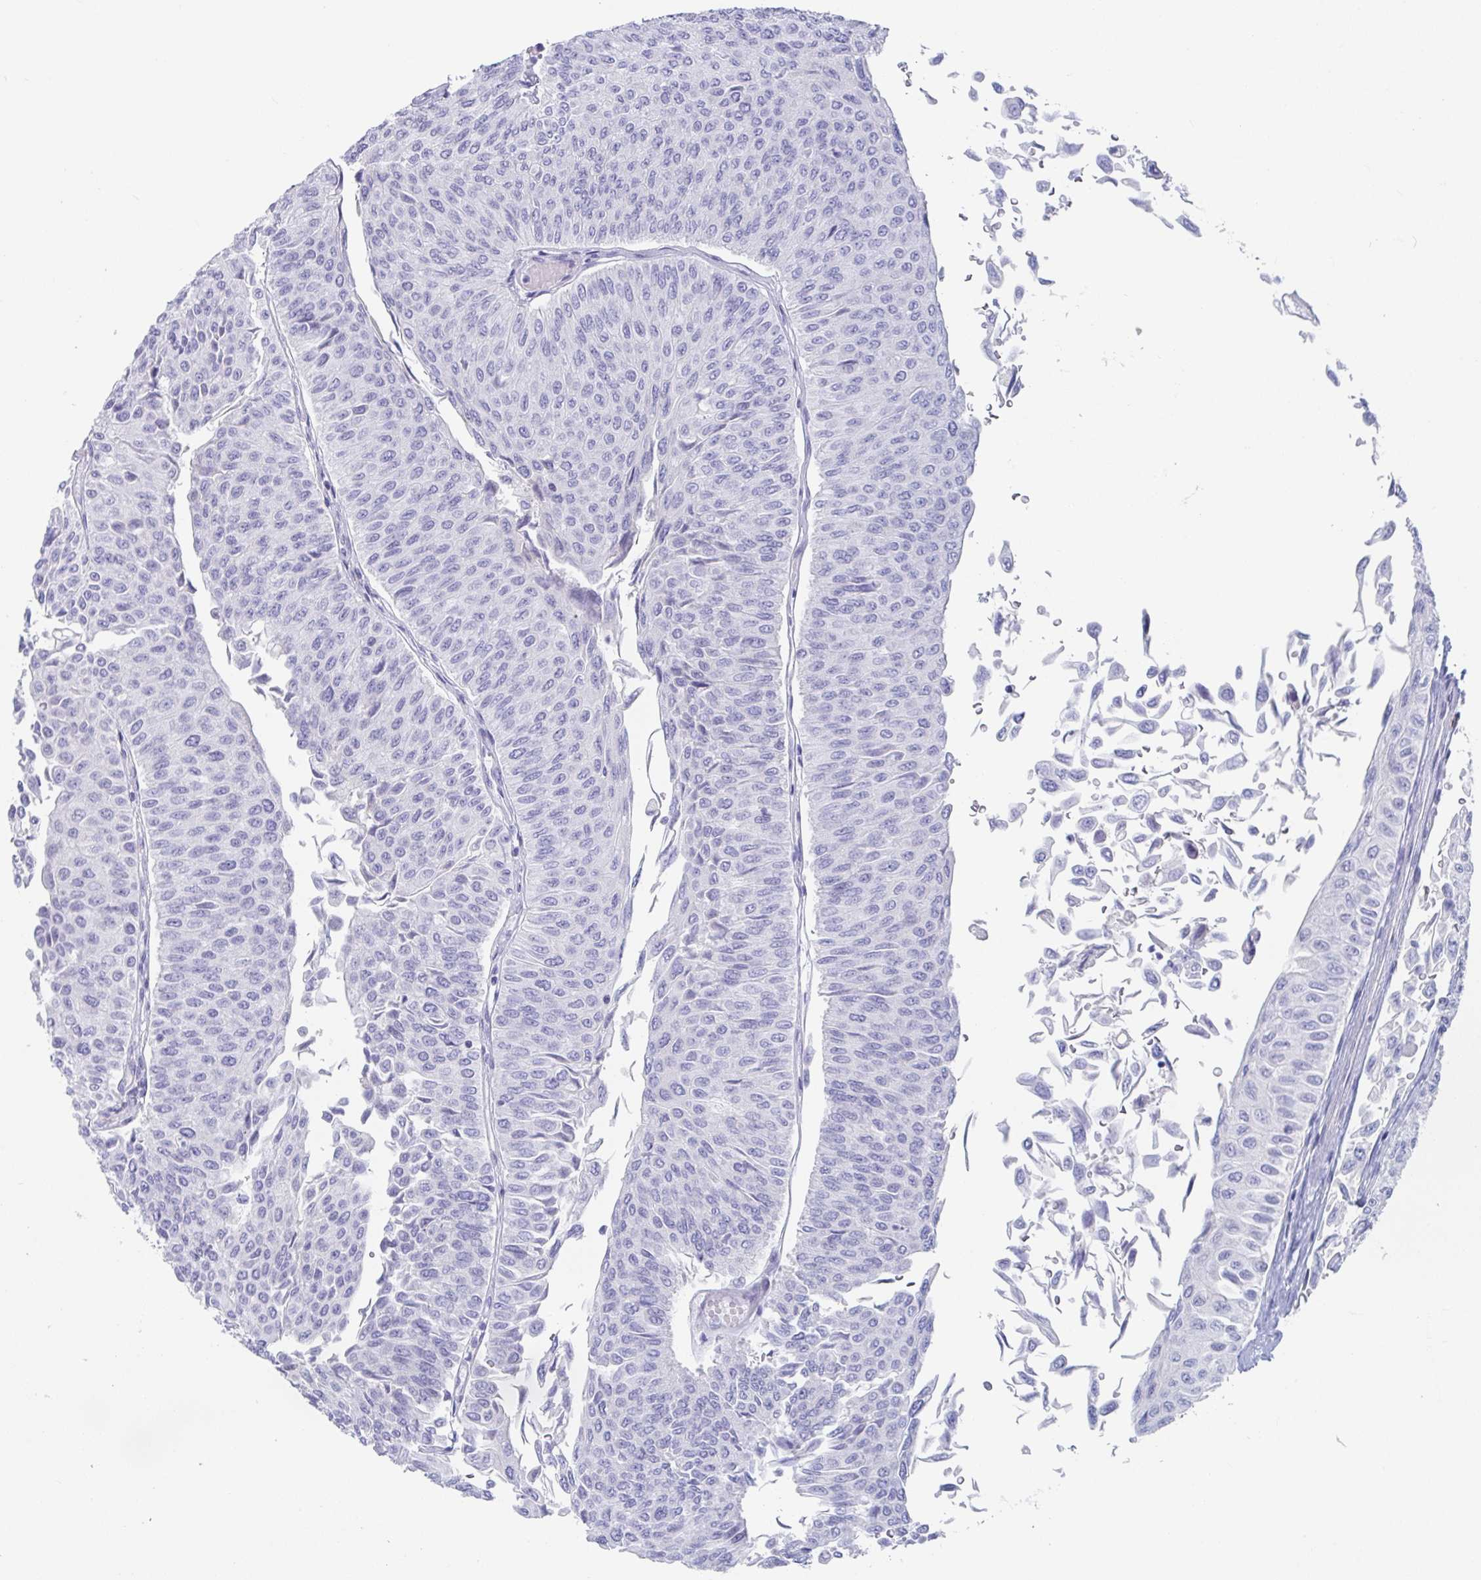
{"staining": {"intensity": "negative", "quantity": "none", "location": "none"}, "tissue": "urothelial cancer", "cell_type": "Tumor cells", "image_type": "cancer", "snomed": [{"axis": "morphology", "description": "Urothelial carcinoma, NOS"}, {"axis": "topography", "description": "Urinary bladder"}], "caption": "This is a photomicrograph of IHC staining of urothelial cancer, which shows no expression in tumor cells. (Brightfield microscopy of DAB (3,3'-diaminobenzidine) IHC at high magnification).", "gene": "PLA2G1B", "patient": {"sex": "male", "age": 59}}